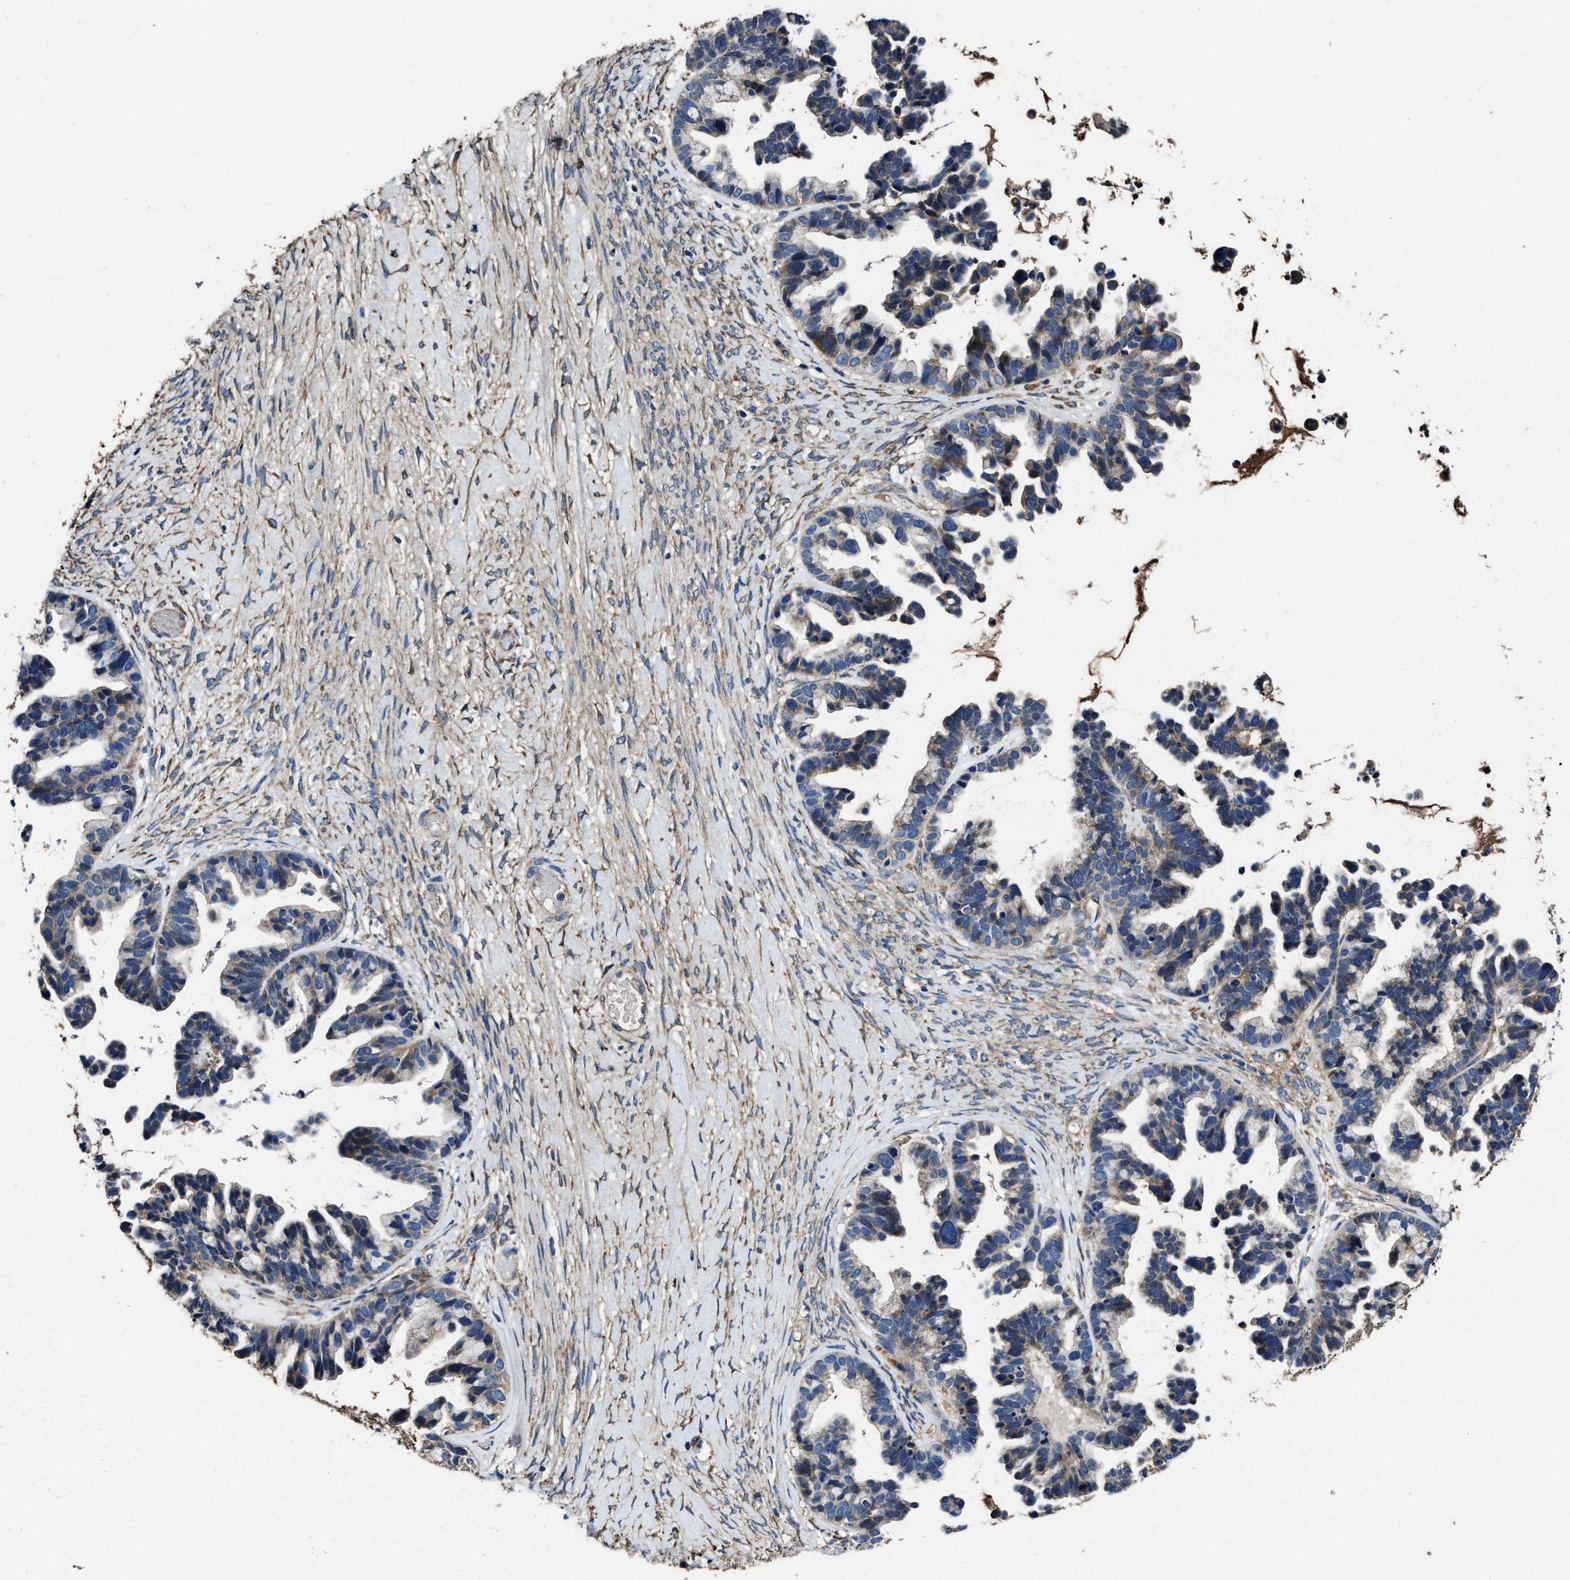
{"staining": {"intensity": "weak", "quantity": "25%-75%", "location": "cytoplasmic/membranous"}, "tissue": "ovarian cancer", "cell_type": "Tumor cells", "image_type": "cancer", "snomed": [{"axis": "morphology", "description": "Cystadenocarcinoma, serous, NOS"}, {"axis": "topography", "description": "Ovary"}], "caption": "The image shows staining of ovarian cancer, revealing weak cytoplasmic/membranous protein positivity (brown color) within tumor cells.", "gene": "IDNK", "patient": {"sex": "female", "age": 56}}